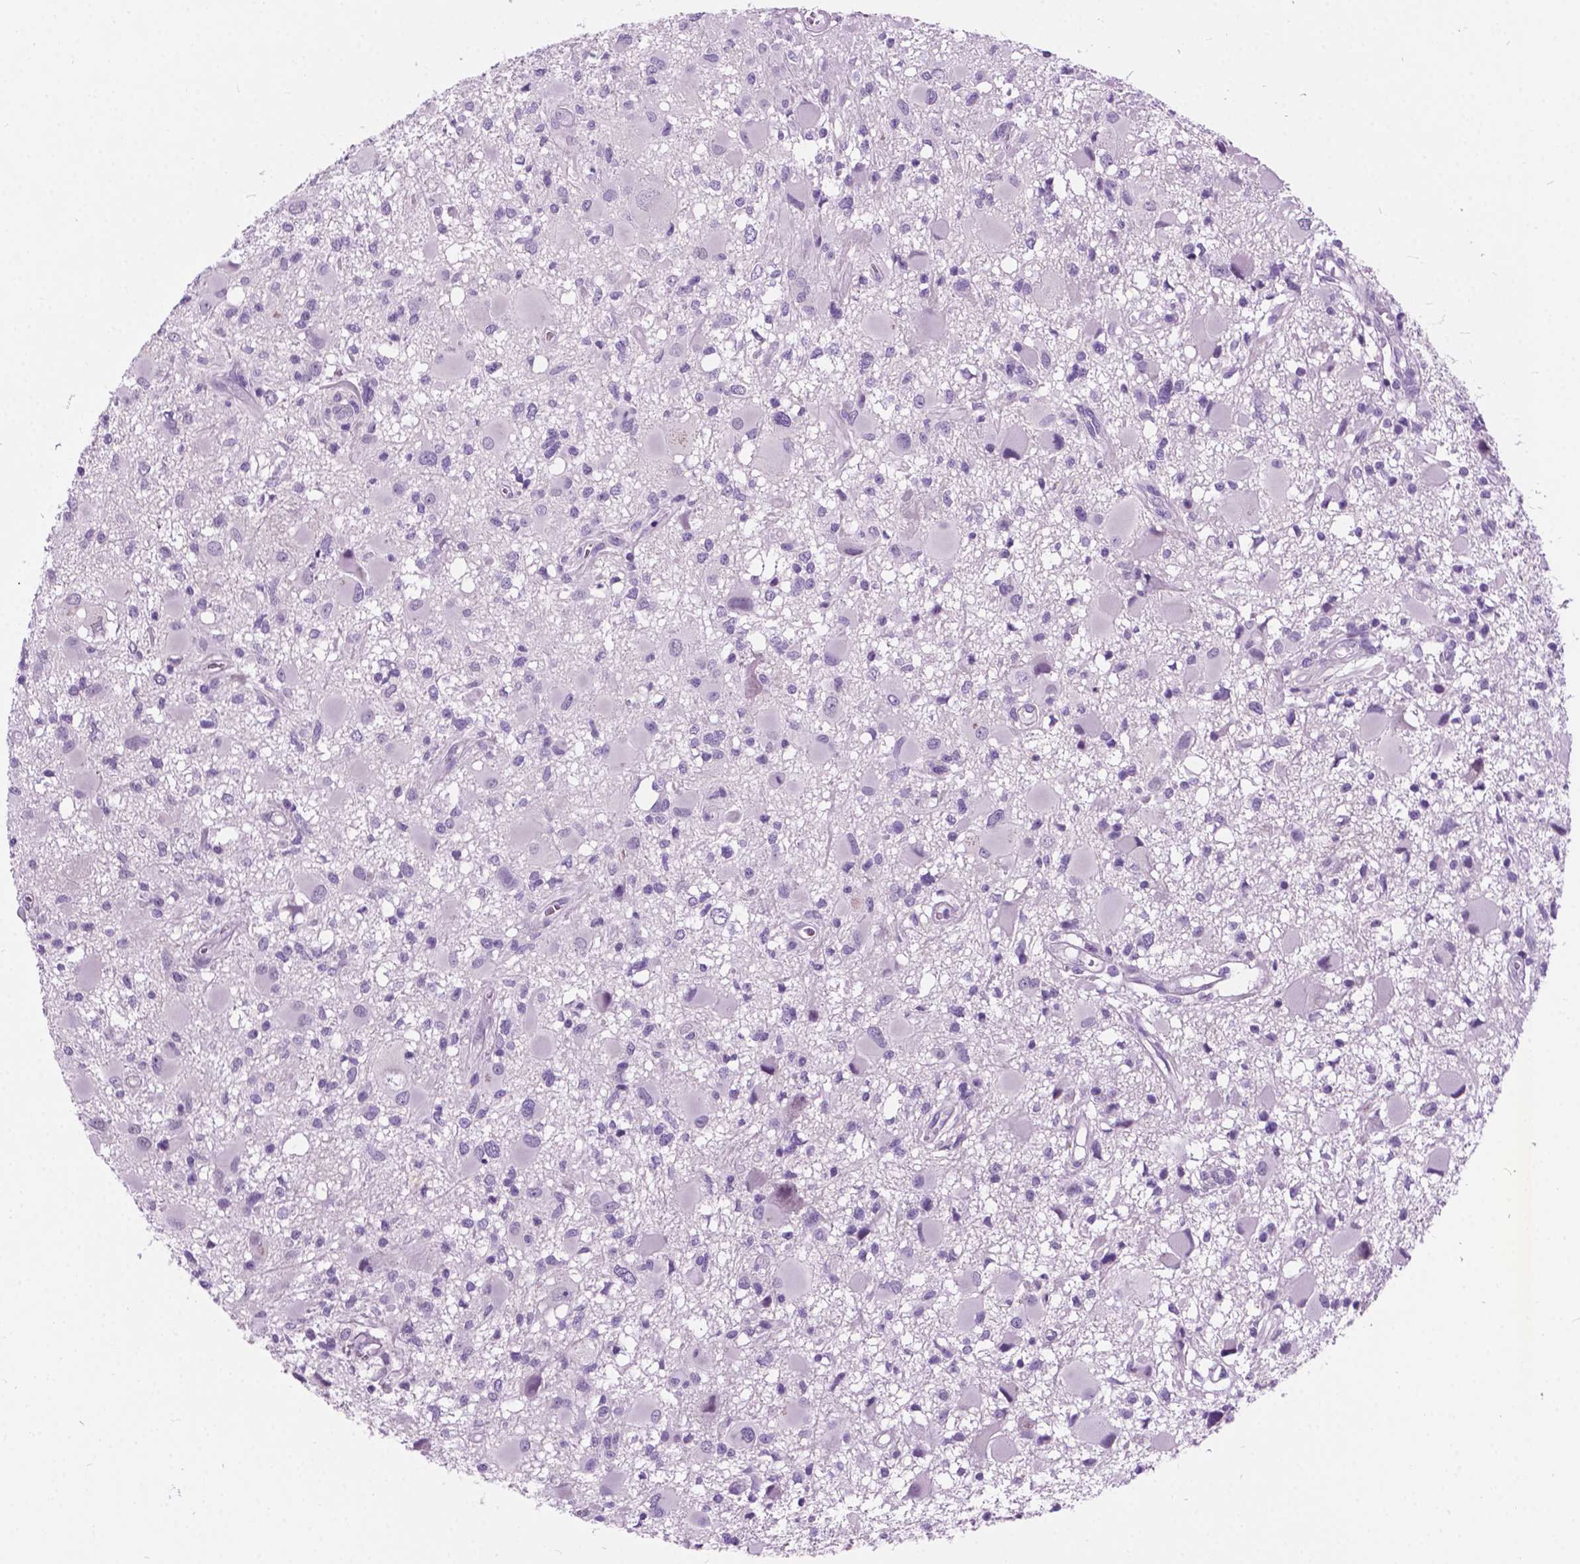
{"staining": {"intensity": "negative", "quantity": "none", "location": "none"}, "tissue": "glioma", "cell_type": "Tumor cells", "image_type": "cancer", "snomed": [{"axis": "morphology", "description": "Glioma, malignant, High grade"}, {"axis": "topography", "description": "Brain"}], "caption": "IHC of malignant high-grade glioma exhibits no positivity in tumor cells.", "gene": "ARMS2", "patient": {"sex": "male", "age": 54}}